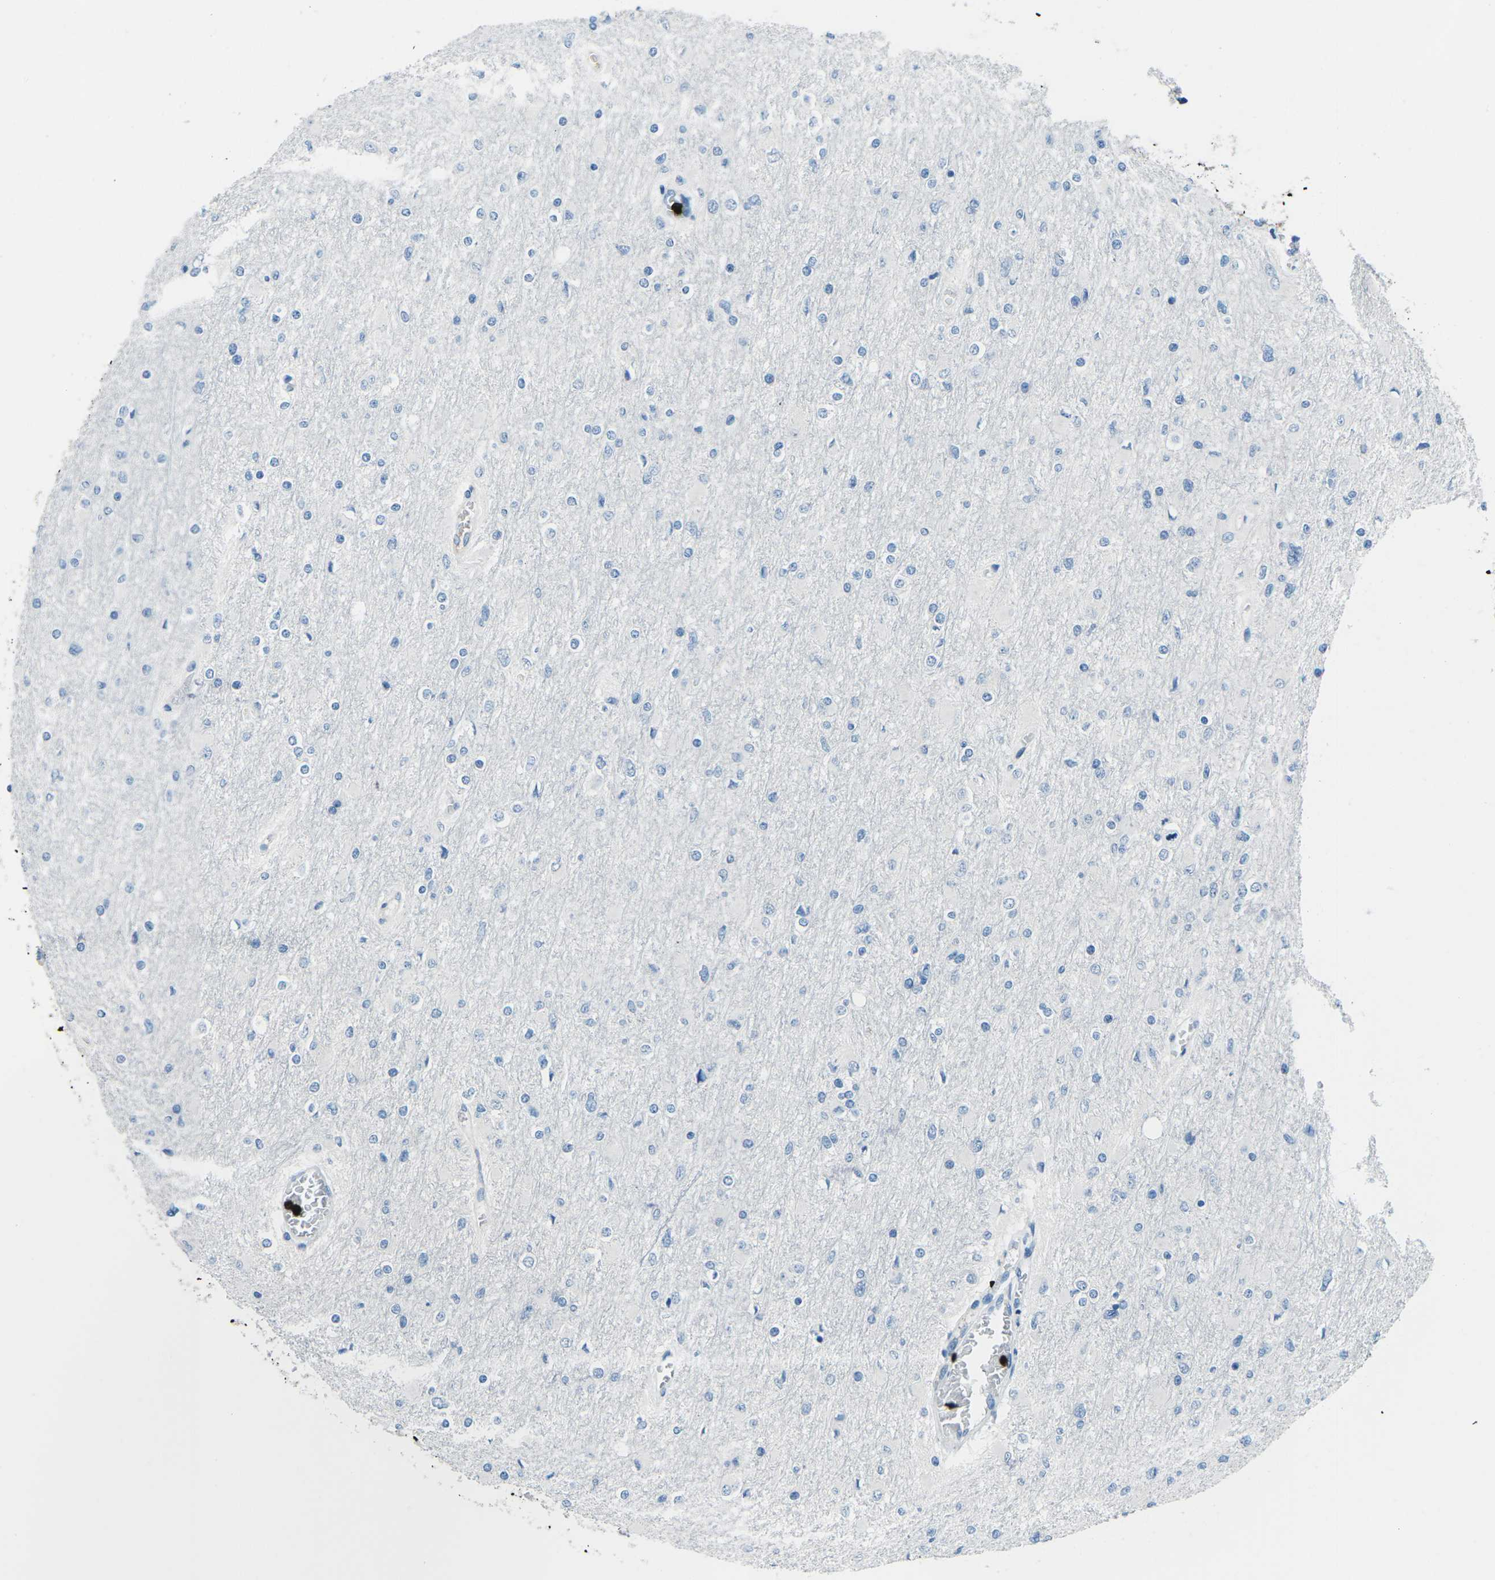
{"staining": {"intensity": "negative", "quantity": "none", "location": "none"}, "tissue": "glioma", "cell_type": "Tumor cells", "image_type": "cancer", "snomed": [{"axis": "morphology", "description": "Glioma, malignant, High grade"}, {"axis": "topography", "description": "Cerebral cortex"}], "caption": "Glioma was stained to show a protein in brown. There is no significant positivity in tumor cells. (DAB (3,3'-diaminobenzidine) immunohistochemistry (IHC), high magnification).", "gene": "FCN1", "patient": {"sex": "female", "age": 36}}